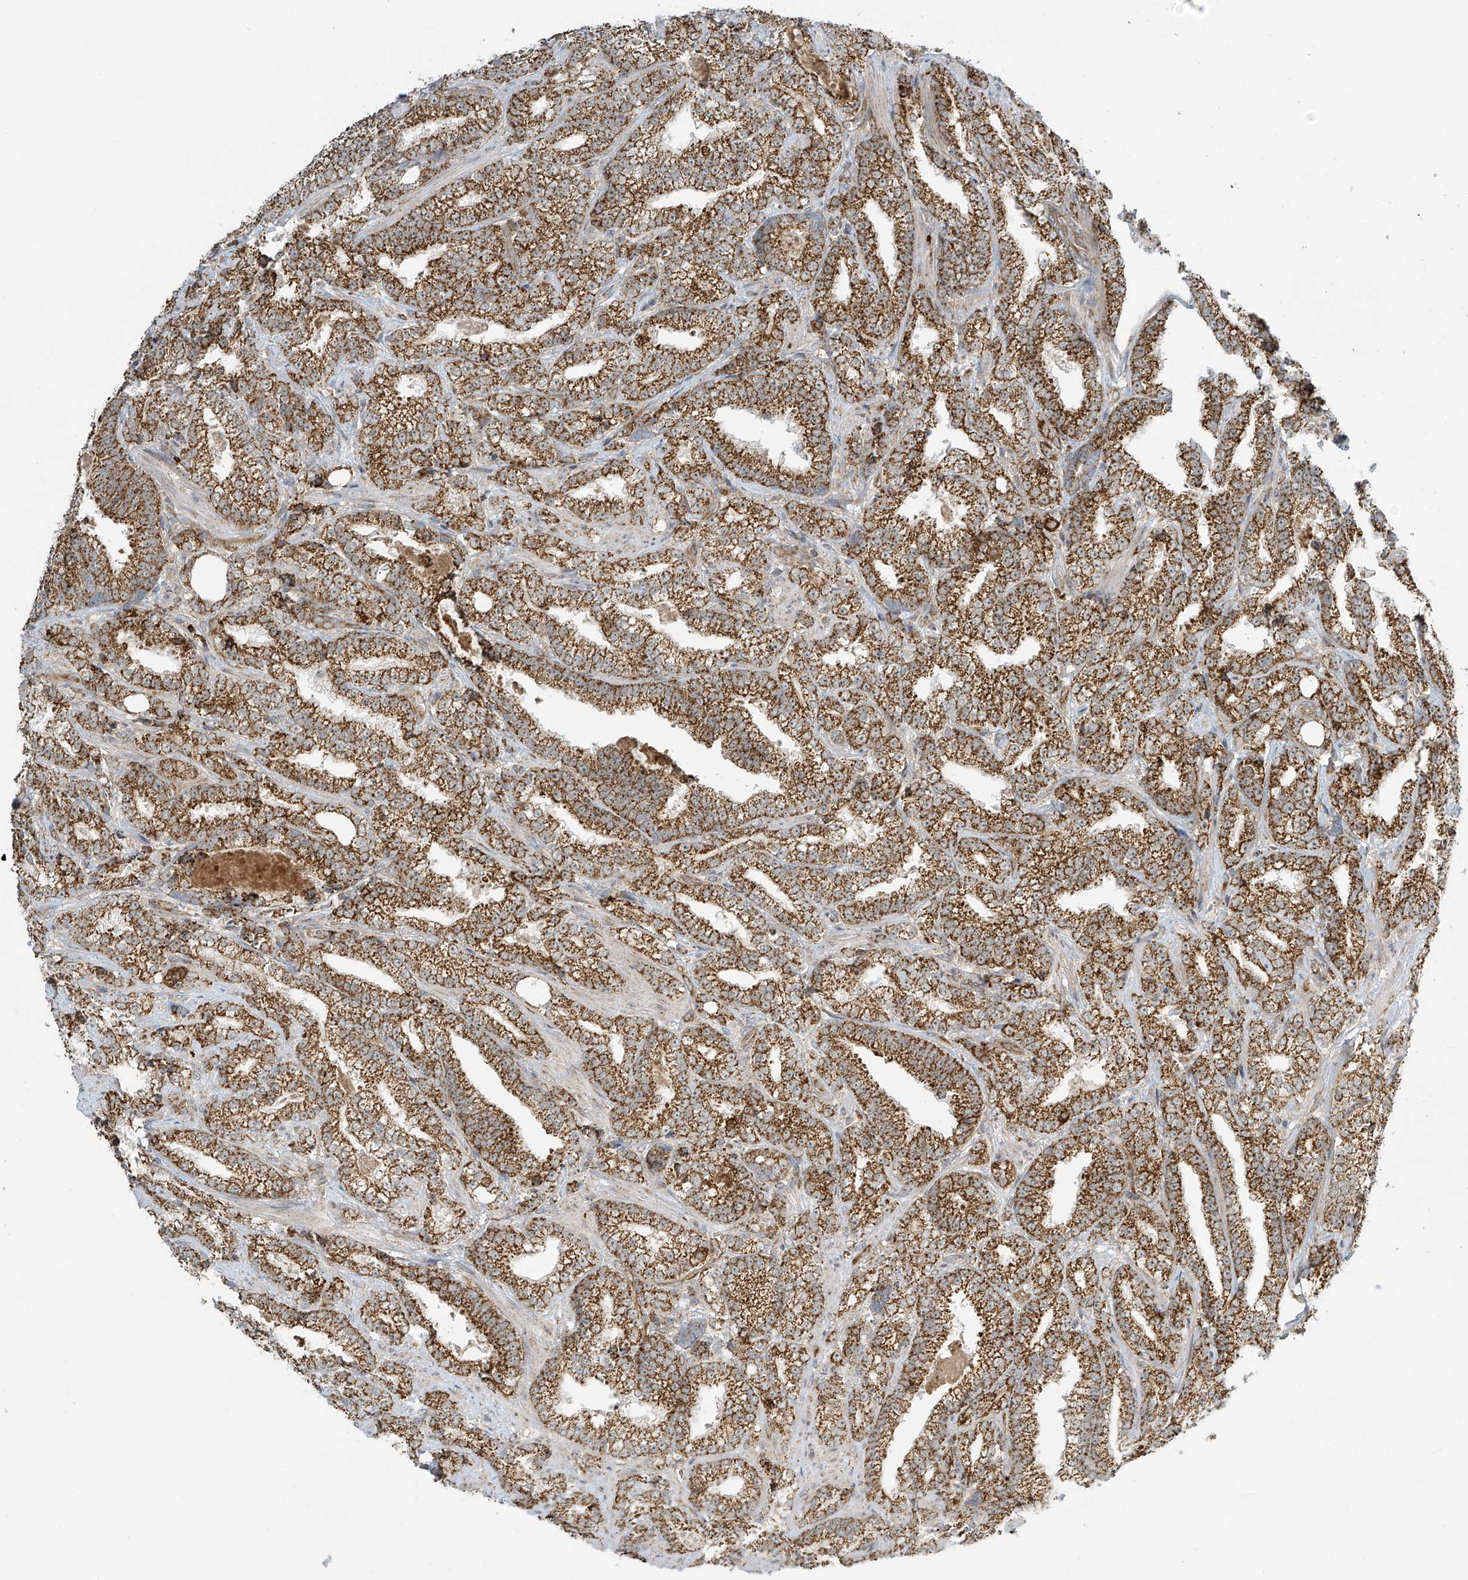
{"staining": {"intensity": "strong", "quantity": ">75%", "location": "cytoplasmic/membranous"}, "tissue": "prostate cancer", "cell_type": "Tumor cells", "image_type": "cancer", "snomed": [{"axis": "morphology", "description": "Adenocarcinoma, High grade"}, {"axis": "topography", "description": "Prostate and seminal vesicle, NOS"}], "caption": "Strong cytoplasmic/membranous protein positivity is identified in approximately >75% of tumor cells in prostate cancer. (Stains: DAB in brown, nuclei in blue, Microscopy: brightfield microscopy at high magnification).", "gene": "METTL6", "patient": {"sex": "male", "age": 67}}